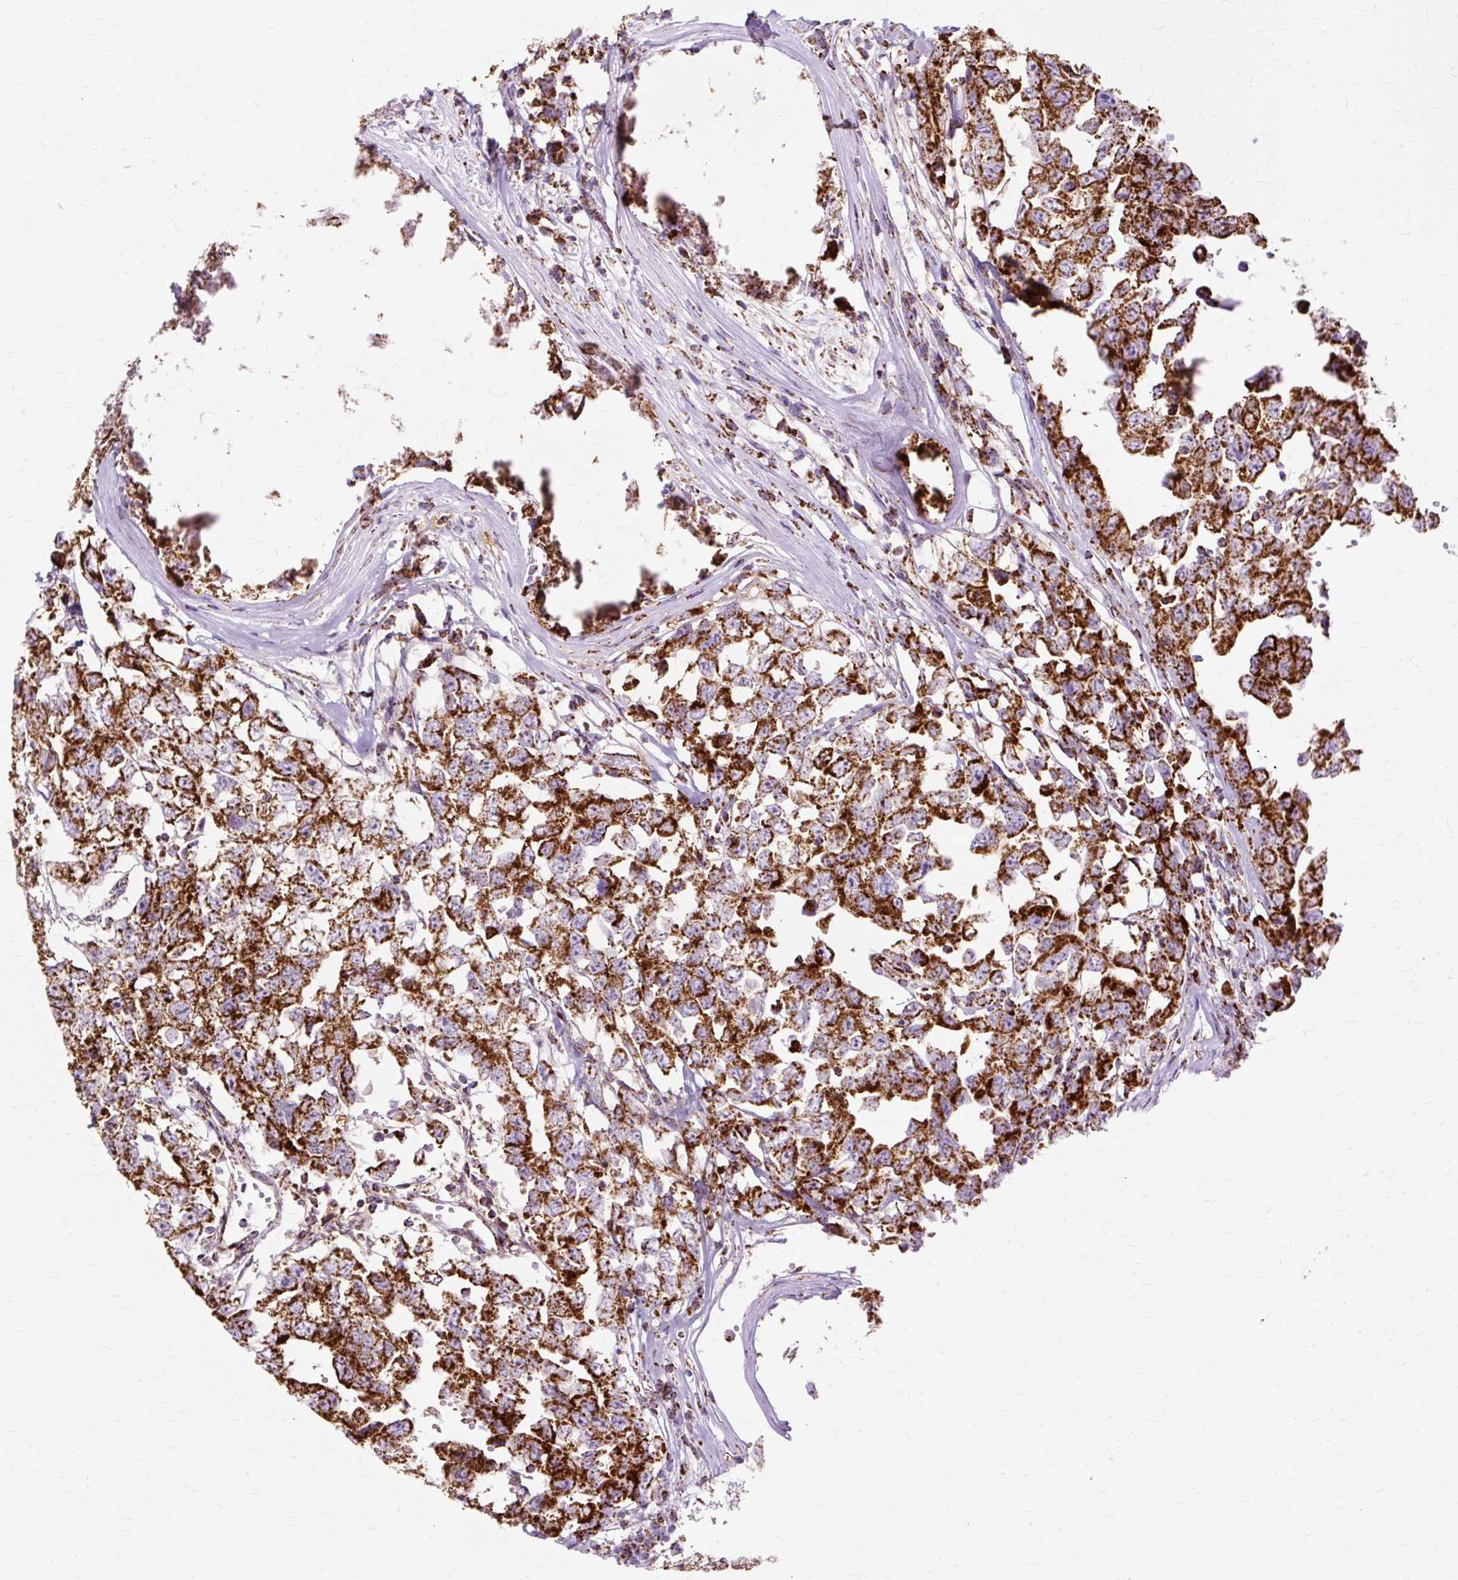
{"staining": {"intensity": "strong", "quantity": ">75%", "location": "cytoplasmic/membranous"}, "tissue": "testis cancer", "cell_type": "Tumor cells", "image_type": "cancer", "snomed": [{"axis": "morphology", "description": "Carcinoma, Embryonal, NOS"}, {"axis": "topography", "description": "Testis"}], "caption": "Embryonal carcinoma (testis) stained for a protein reveals strong cytoplasmic/membranous positivity in tumor cells.", "gene": "DLAT", "patient": {"sex": "male", "age": 22}}